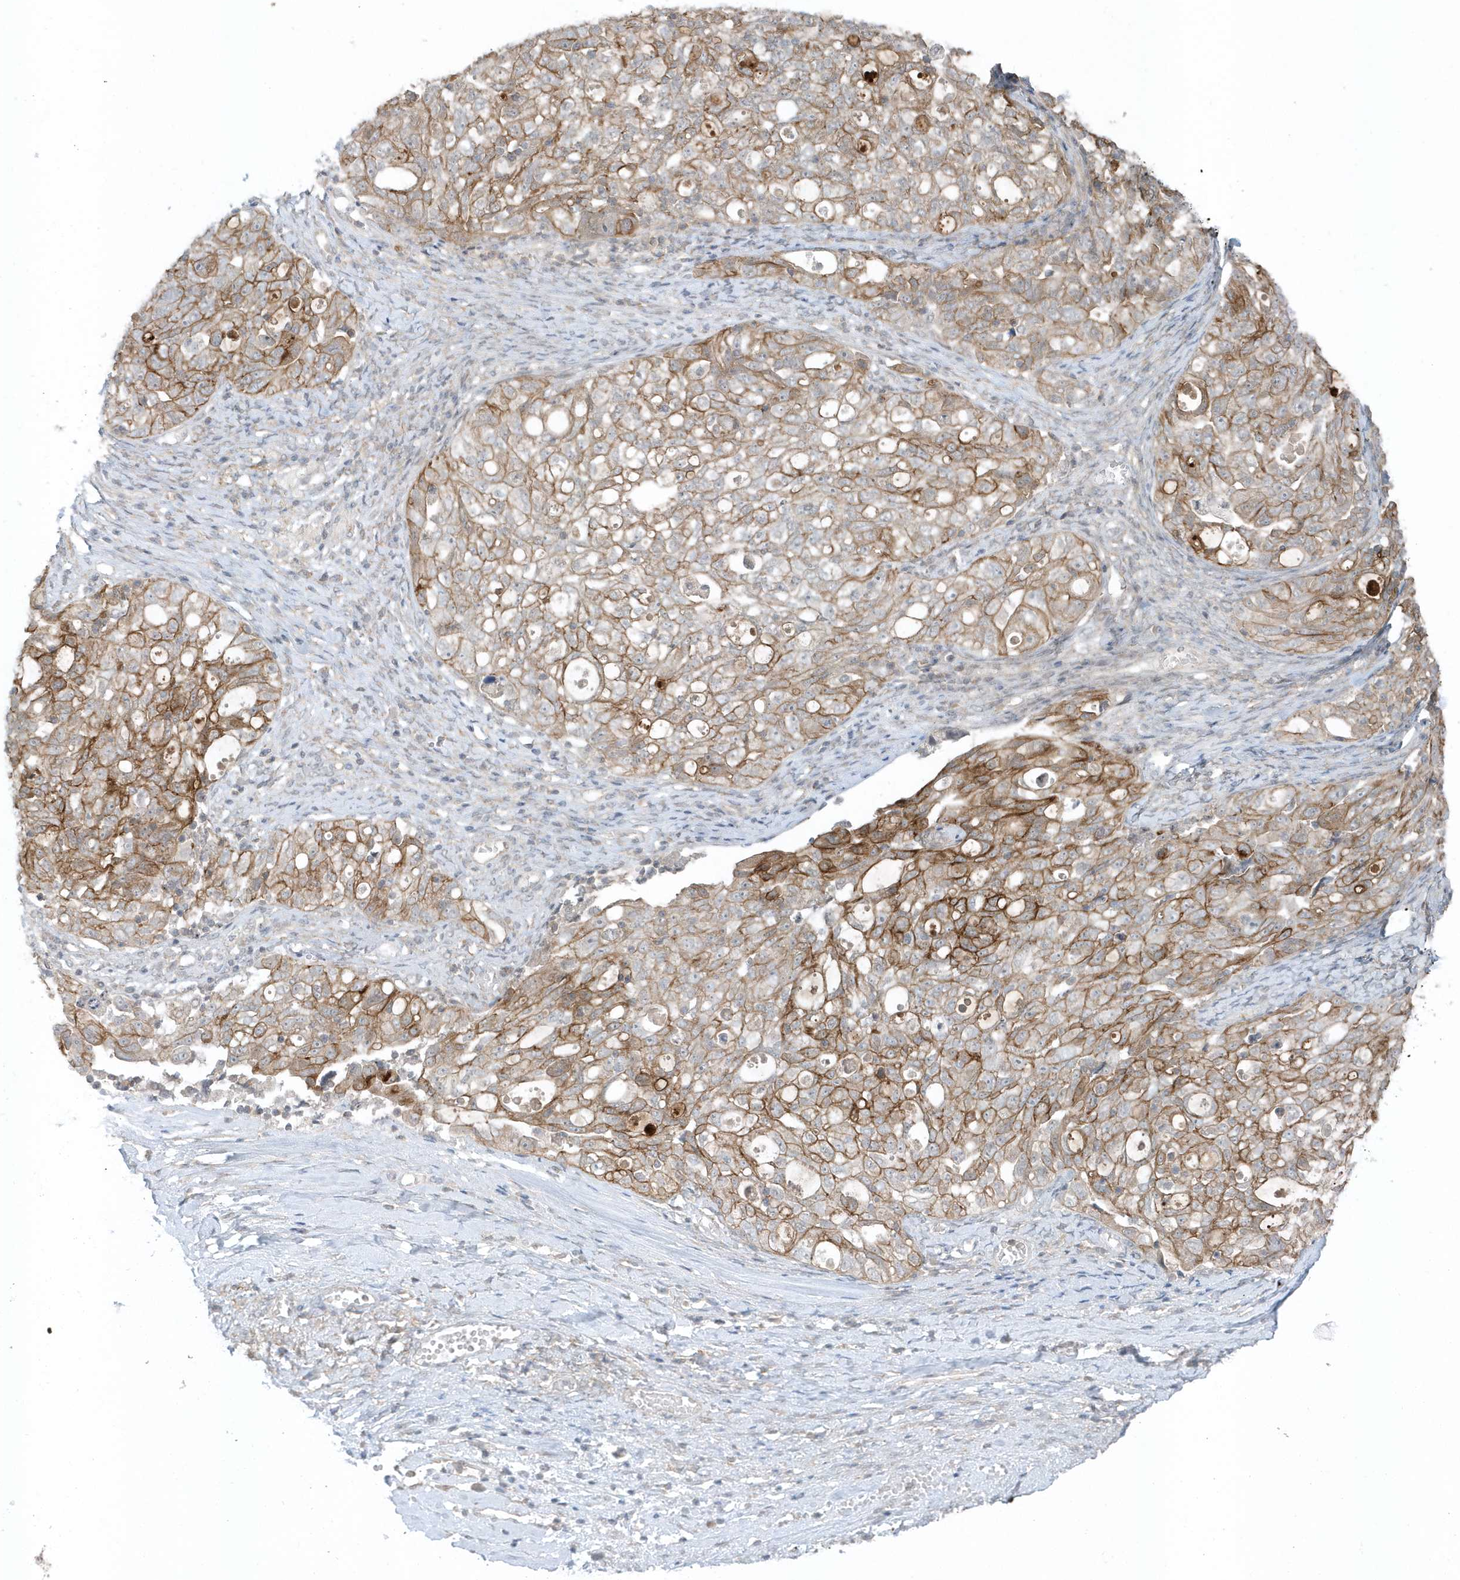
{"staining": {"intensity": "moderate", "quantity": ">75%", "location": "cytoplasmic/membranous"}, "tissue": "ovarian cancer", "cell_type": "Tumor cells", "image_type": "cancer", "snomed": [{"axis": "morphology", "description": "Carcinoma, NOS"}, {"axis": "morphology", "description": "Cystadenocarcinoma, serous, NOS"}, {"axis": "topography", "description": "Ovary"}], "caption": "IHC of ovarian cancer (serous cystadenocarcinoma) reveals medium levels of moderate cytoplasmic/membranous expression in approximately >75% of tumor cells. Using DAB (3,3'-diaminobenzidine) (brown) and hematoxylin (blue) stains, captured at high magnification using brightfield microscopy.", "gene": "PARD3B", "patient": {"sex": "female", "age": 69}}